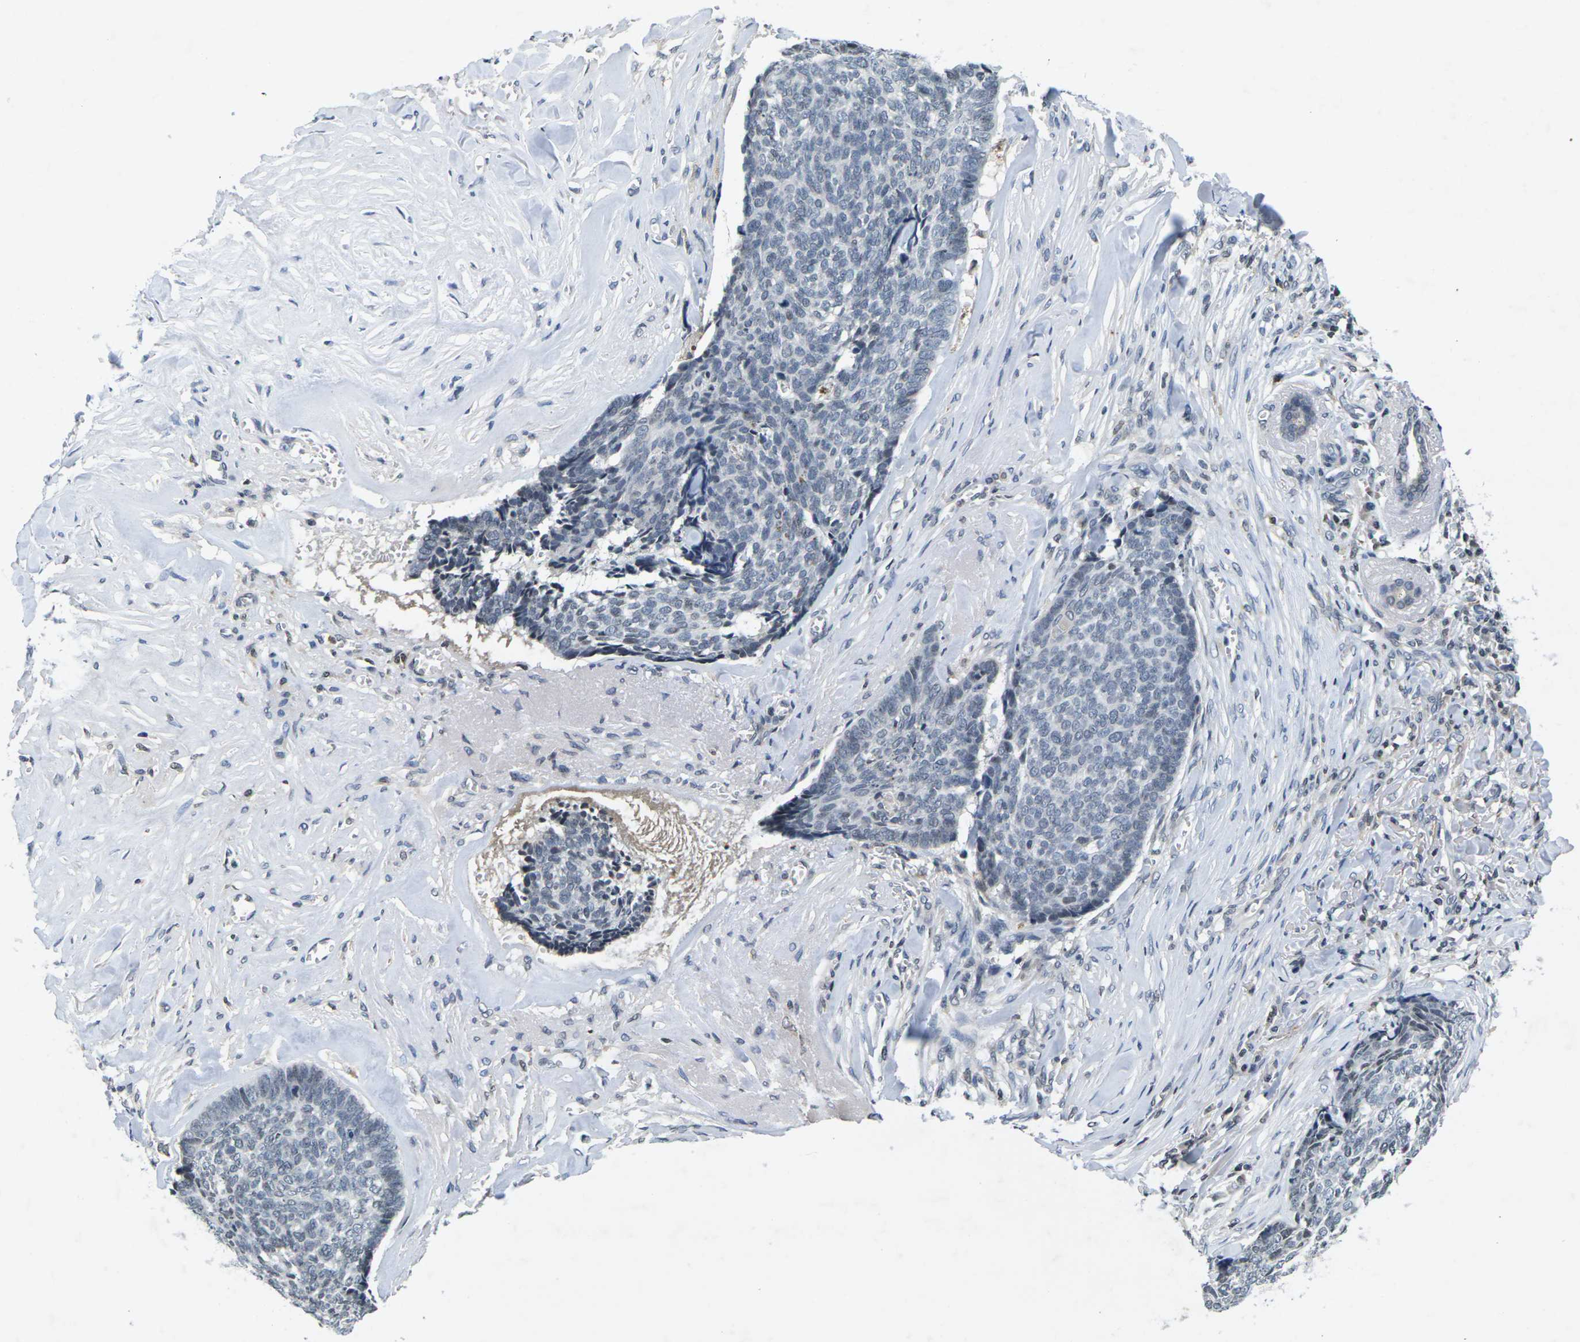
{"staining": {"intensity": "negative", "quantity": "none", "location": "none"}, "tissue": "skin cancer", "cell_type": "Tumor cells", "image_type": "cancer", "snomed": [{"axis": "morphology", "description": "Basal cell carcinoma"}, {"axis": "topography", "description": "Skin"}], "caption": "The IHC photomicrograph has no significant positivity in tumor cells of basal cell carcinoma (skin) tissue.", "gene": "C1QC", "patient": {"sex": "male", "age": 84}}